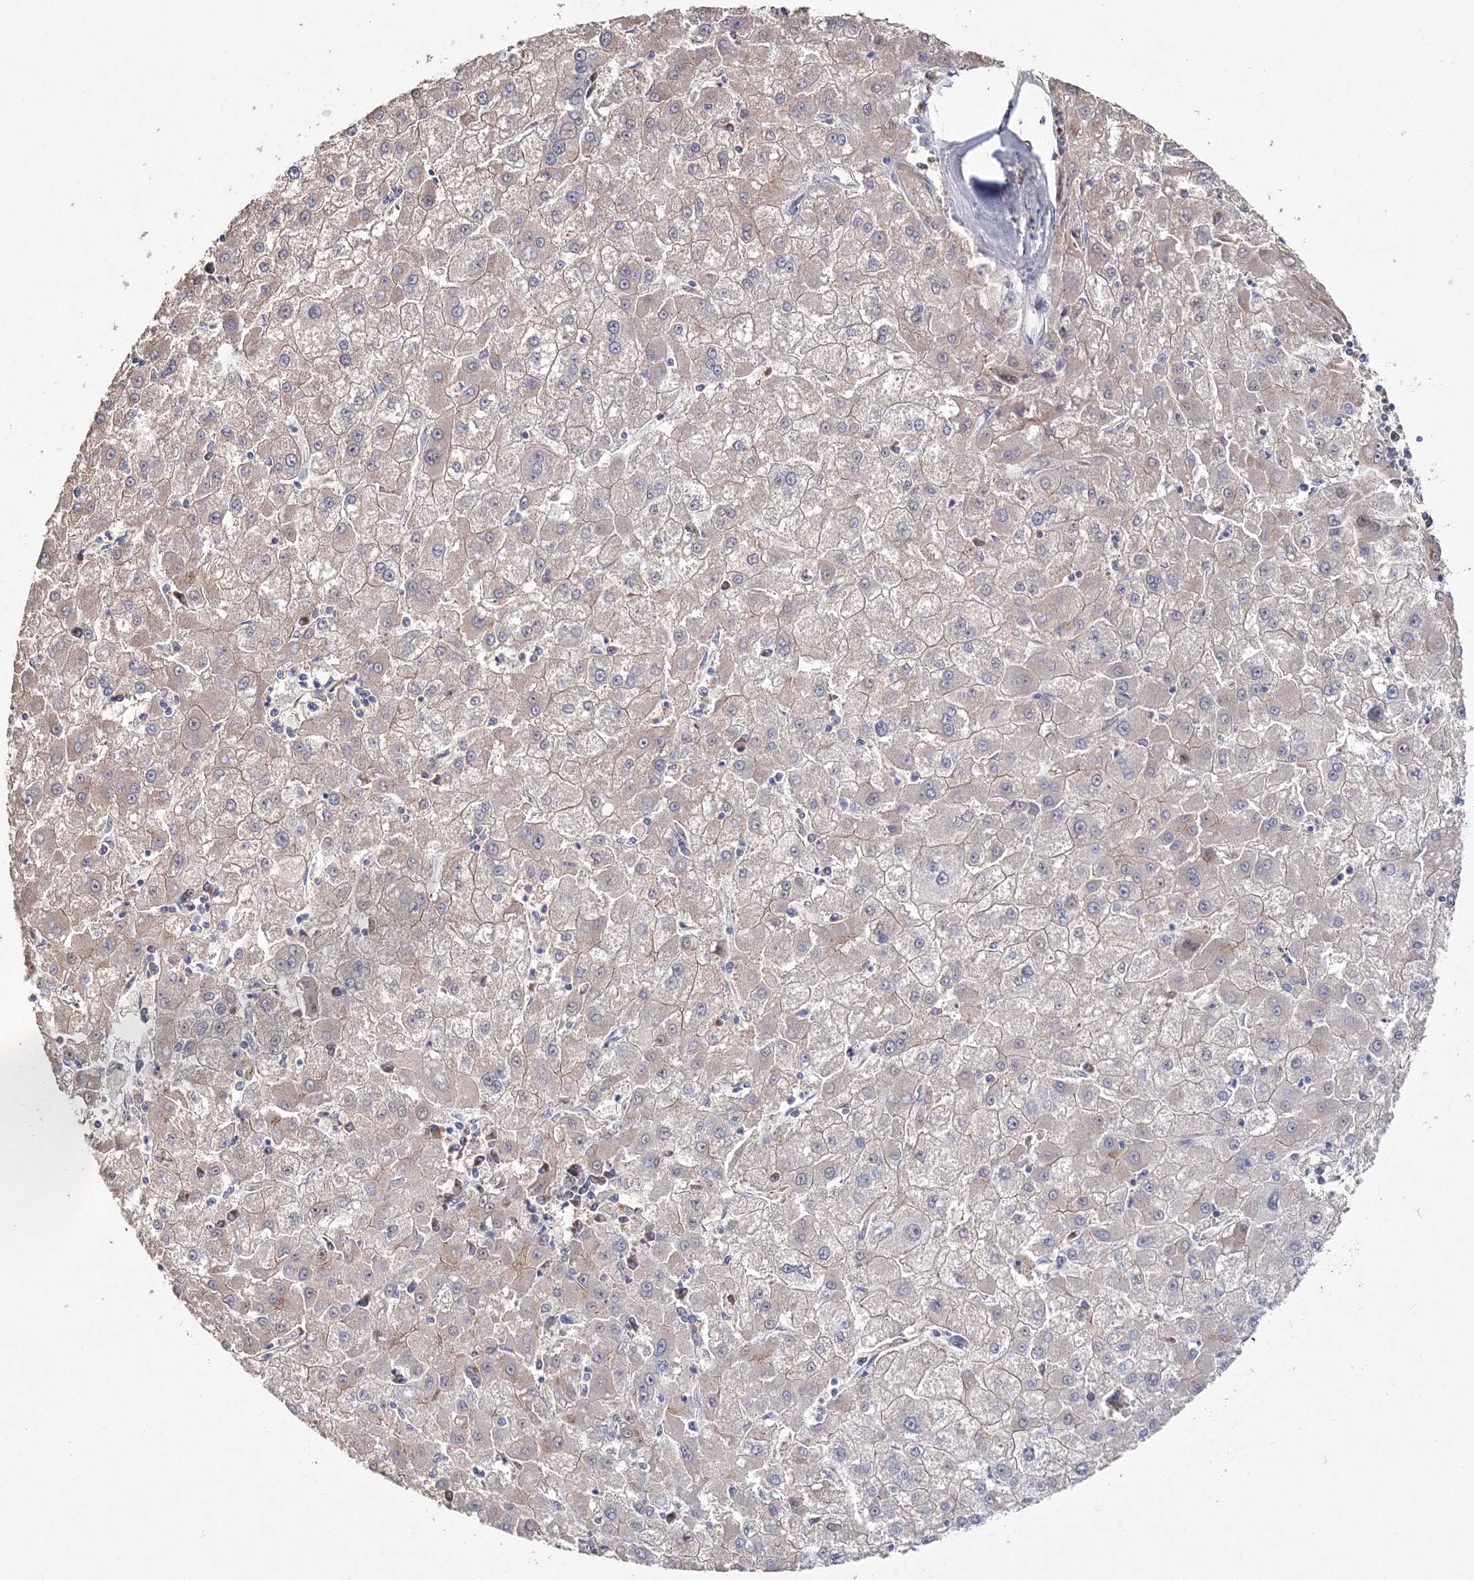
{"staining": {"intensity": "weak", "quantity": "<25%", "location": "cytoplasmic/membranous"}, "tissue": "liver cancer", "cell_type": "Tumor cells", "image_type": "cancer", "snomed": [{"axis": "morphology", "description": "Carcinoma, Hepatocellular, NOS"}, {"axis": "topography", "description": "Liver"}], "caption": "This is an immunohistochemistry histopathology image of hepatocellular carcinoma (liver). There is no expression in tumor cells.", "gene": "GJB5", "patient": {"sex": "male", "age": 72}}